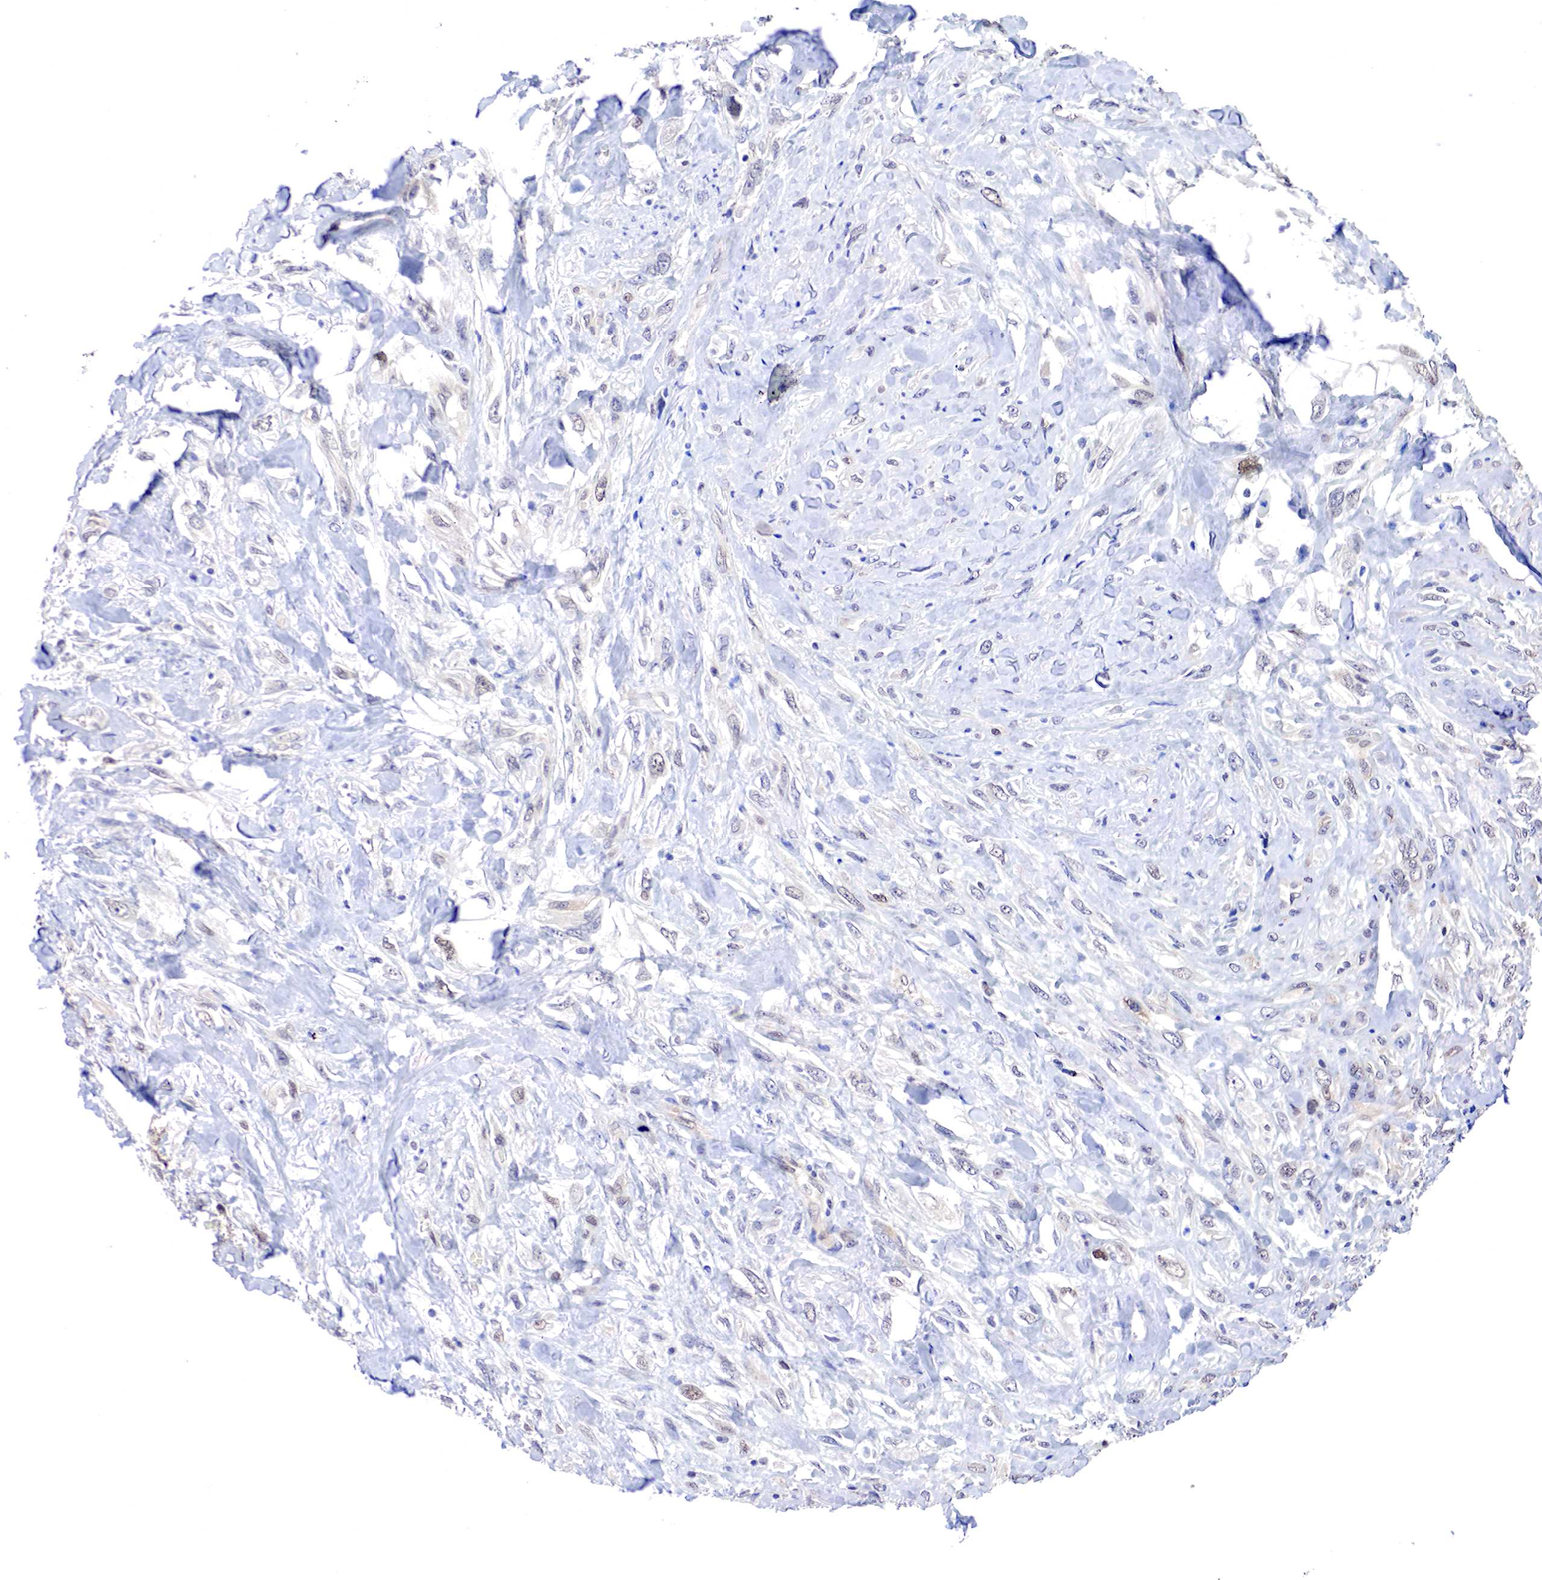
{"staining": {"intensity": "weak", "quantity": "25%-75%", "location": "cytoplasmic/membranous,nuclear"}, "tissue": "breast cancer", "cell_type": "Tumor cells", "image_type": "cancer", "snomed": [{"axis": "morphology", "description": "Neoplasm, malignant, NOS"}, {"axis": "topography", "description": "Breast"}], "caption": "Immunohistochemical staining of malignant neoplasm (breast) shows low levels of weak cytoplasmic/membranous and nuclear protein staining in approximately 25%-75% of tumor cells.", "gene": "PABIR2", "patient": {"sex": "female", "age": 50}}